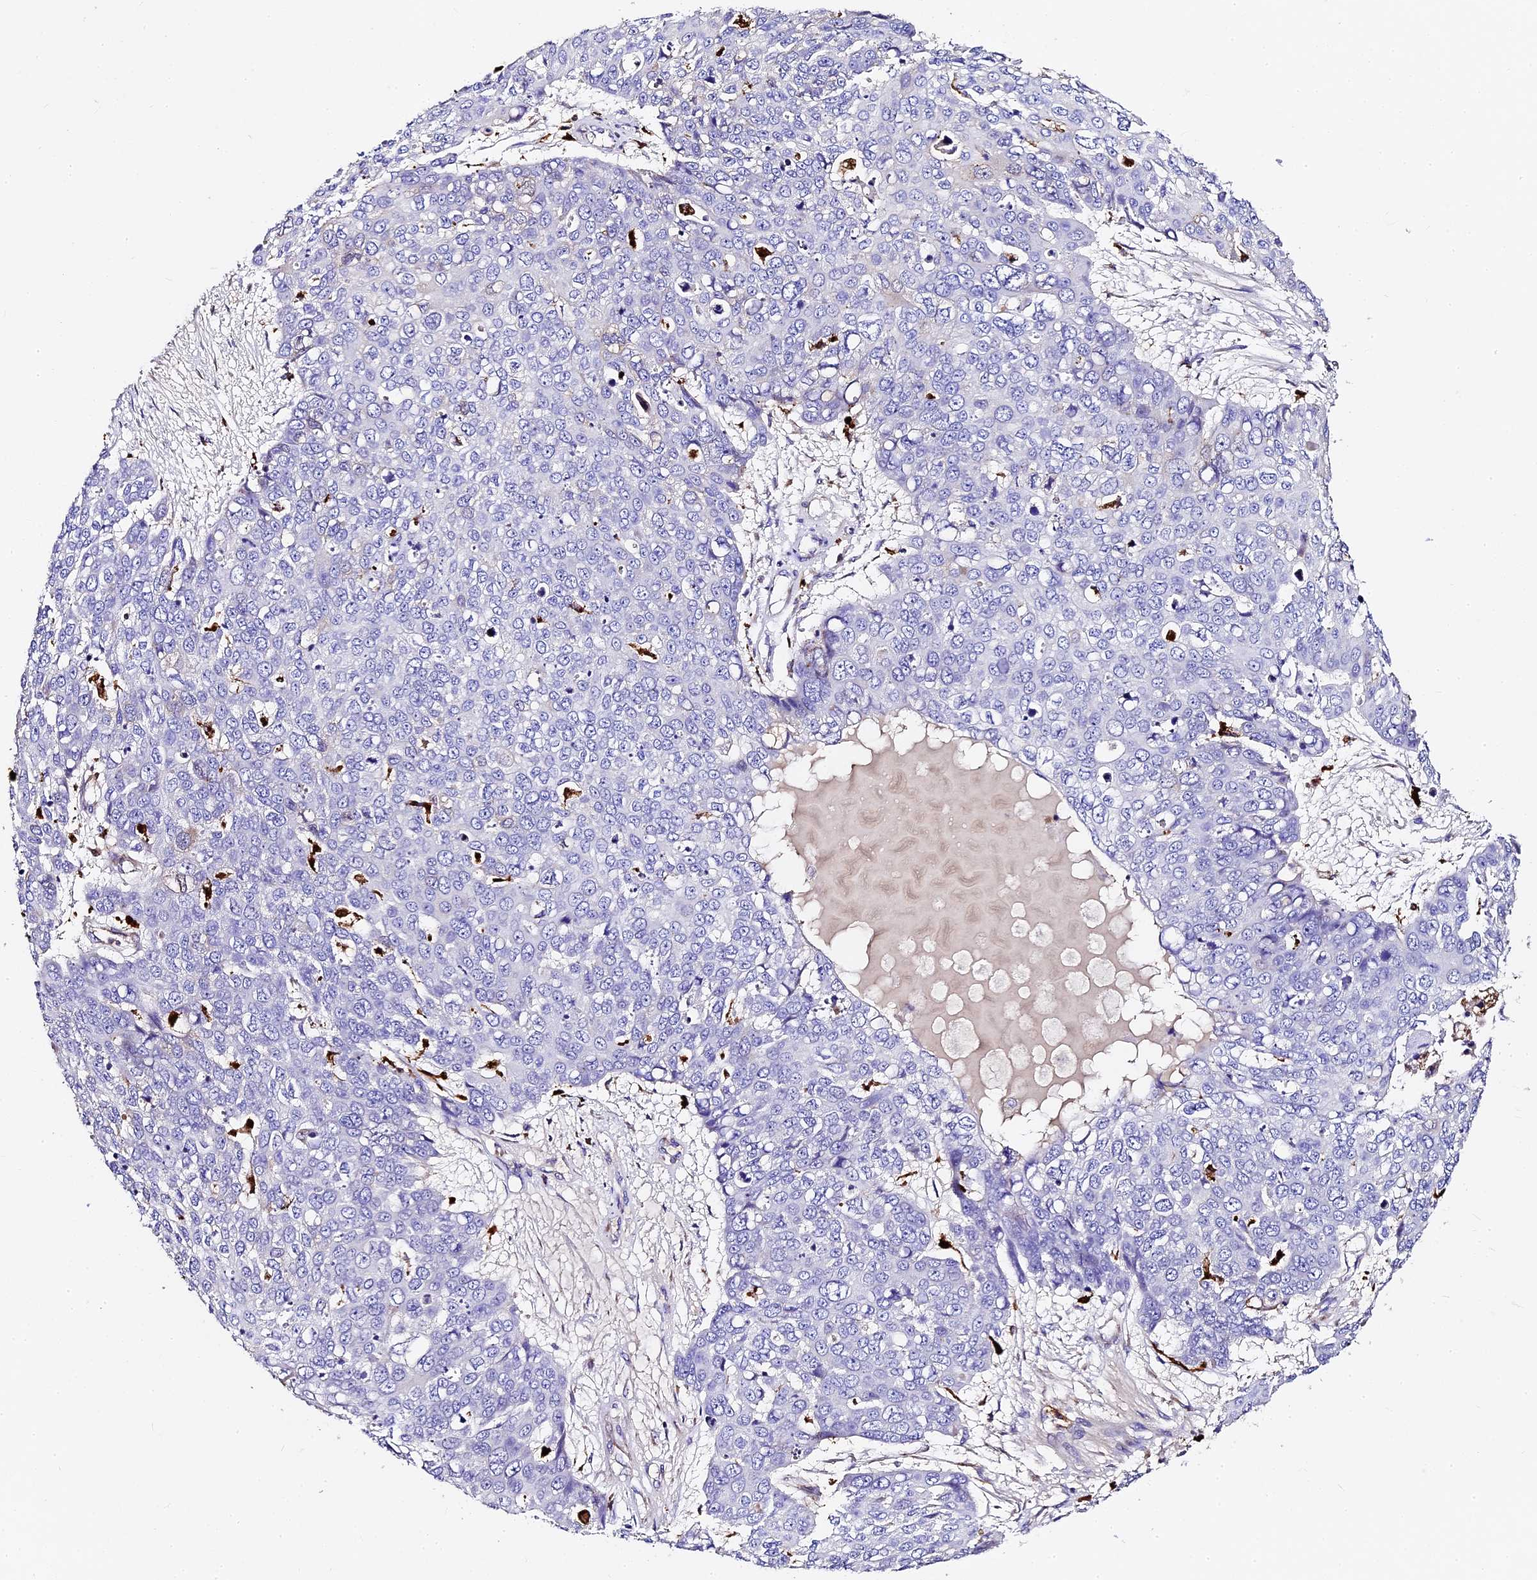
{"staining": {"intensity": "negative", "quantity": "none", "location": "none"}, "tissue": "skin cancer", "cell_type": "Tumor cells", "image_type": "cancer", "snomed": [{"axis": "morphology", "description": "Squamous cell carcinoma, NOS"}, {"axis": "topography", "description": "Skin"}], "caption": "There is no significant expression in tumor cells of skin squamous cell carcinoma. (DAB (3,3'-diaminobenzidine) immunohistochemistry with hematoxylin counter stain).", "gene": "FREM3", "patient": {"sex": "male", "age": 71}}